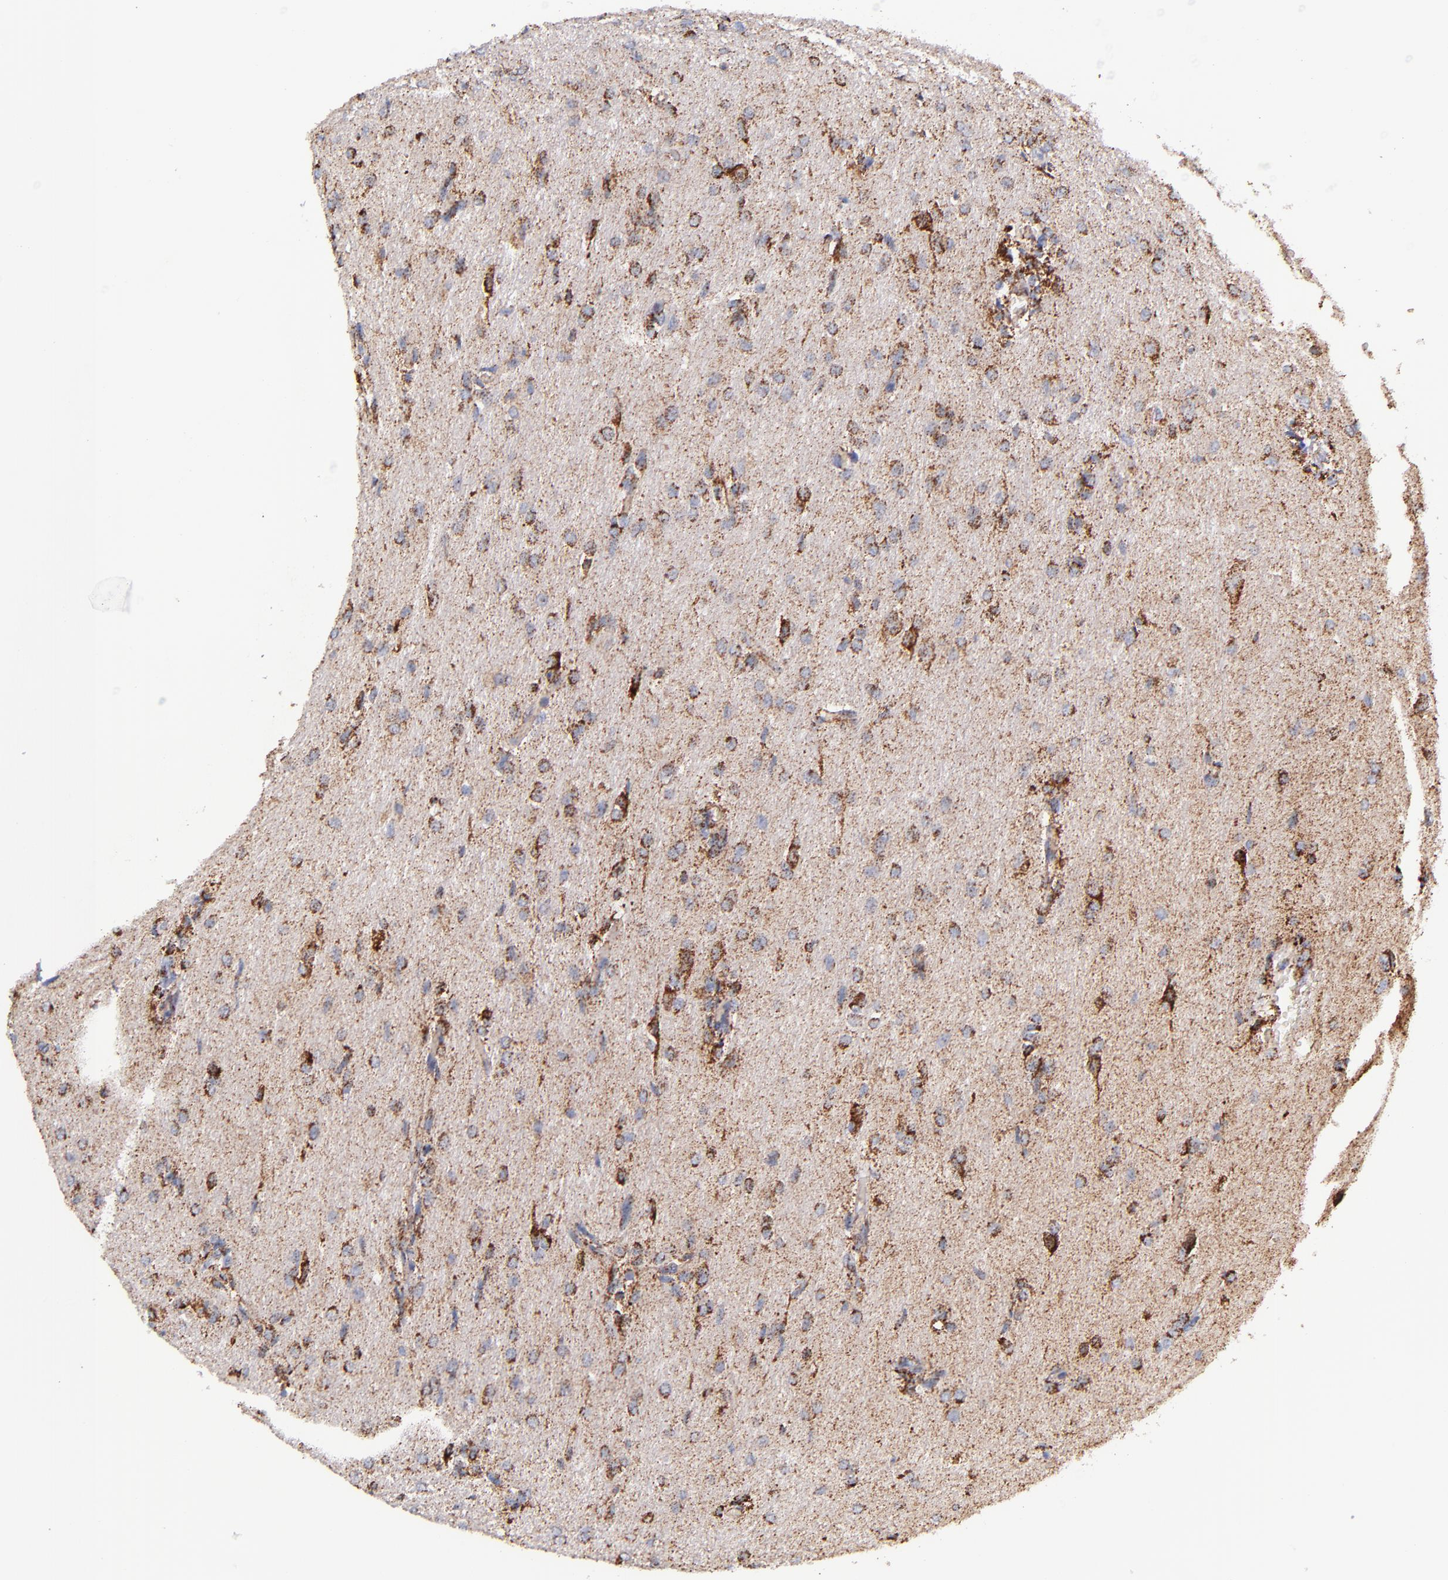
{"staining": {"intensity": "moderate", "quantity": "25%-75%", "location": "cytoplasmic/membranous"}, "tissue": "glioma", "cell_type": "Tumor cells", "image_type": "cancer", "snomed": [{"axis": "morphology", "description": "Glioma, malignant, High grade"}, {"axis": "topography", "description": "Brain"}], "caption": "Protein staining shows moderate cytoplasmic/membranous staining in approximately 25%-75% of tumor cells in malignant glioma (high-grade).", "gene": "IDH3G", "patient": {"sex": "male", "age": 68}}